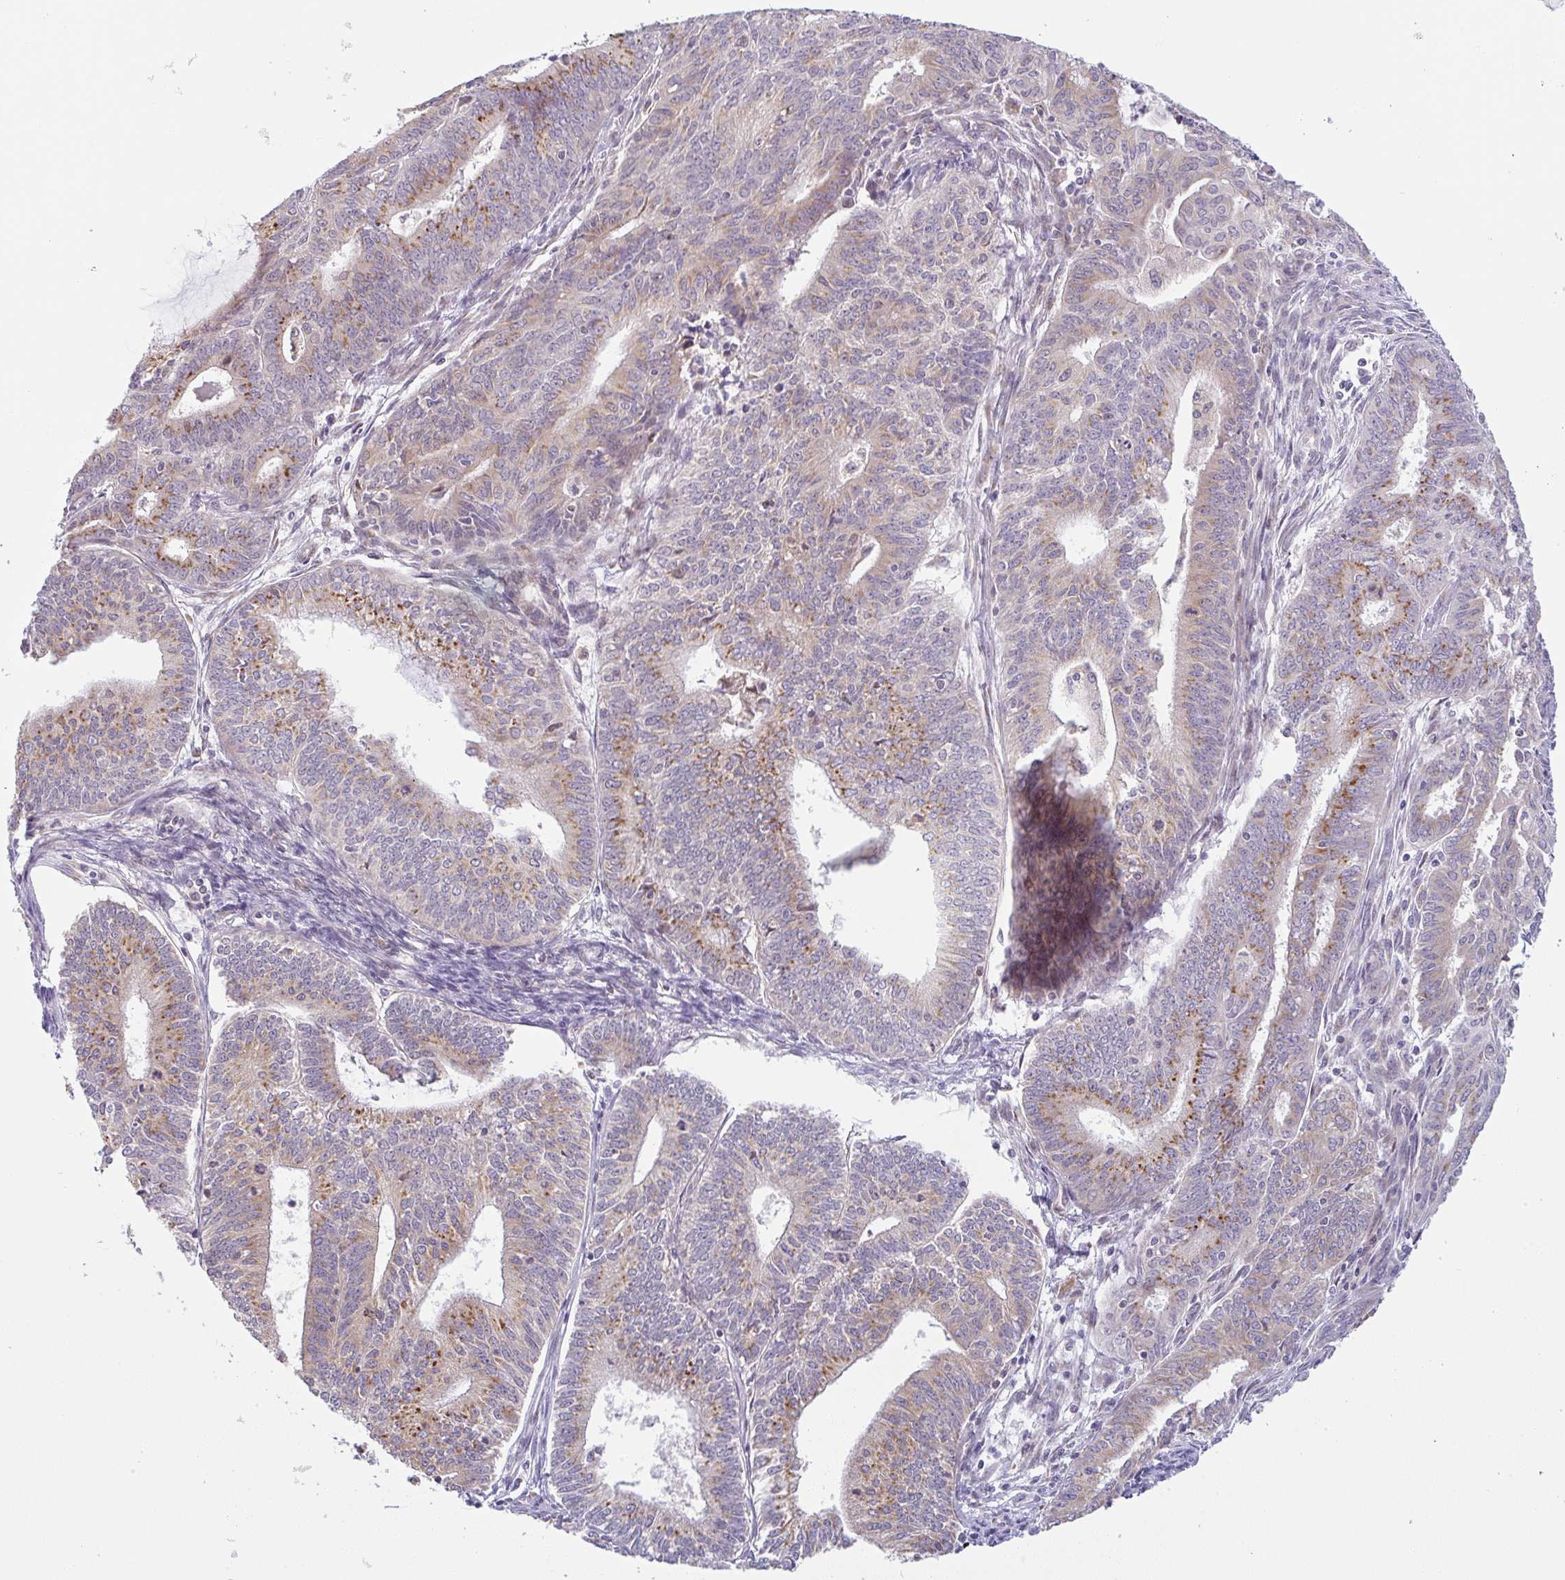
{"staining": {"intensity": "moderate", "quantity": "25%-75%", "location": "cytoplasmic/membranous"}, "tissue": "endometrial cancer", "cell_type": "Tumor cells", "image_type": "cancer", "snomed": [{"axis": "morphology", "description": "Adenocarcinoma, NOS"}, {"axis": "topography", "description": "Endometrium"}], "caption": "Immunohistochemistry (IHC) histopathology image of neoplastic tissue: human adenocarcinoma (endometrial) stained using IHC demonstrates medium levels of moderate protein expression localized specifically in the cytoplasmic/membranous of tumor cells, appearing as a cytoplasmic/membranous brown color.", "gene": "MOB1A", "patient": {"sex": "female", "age": 61}}